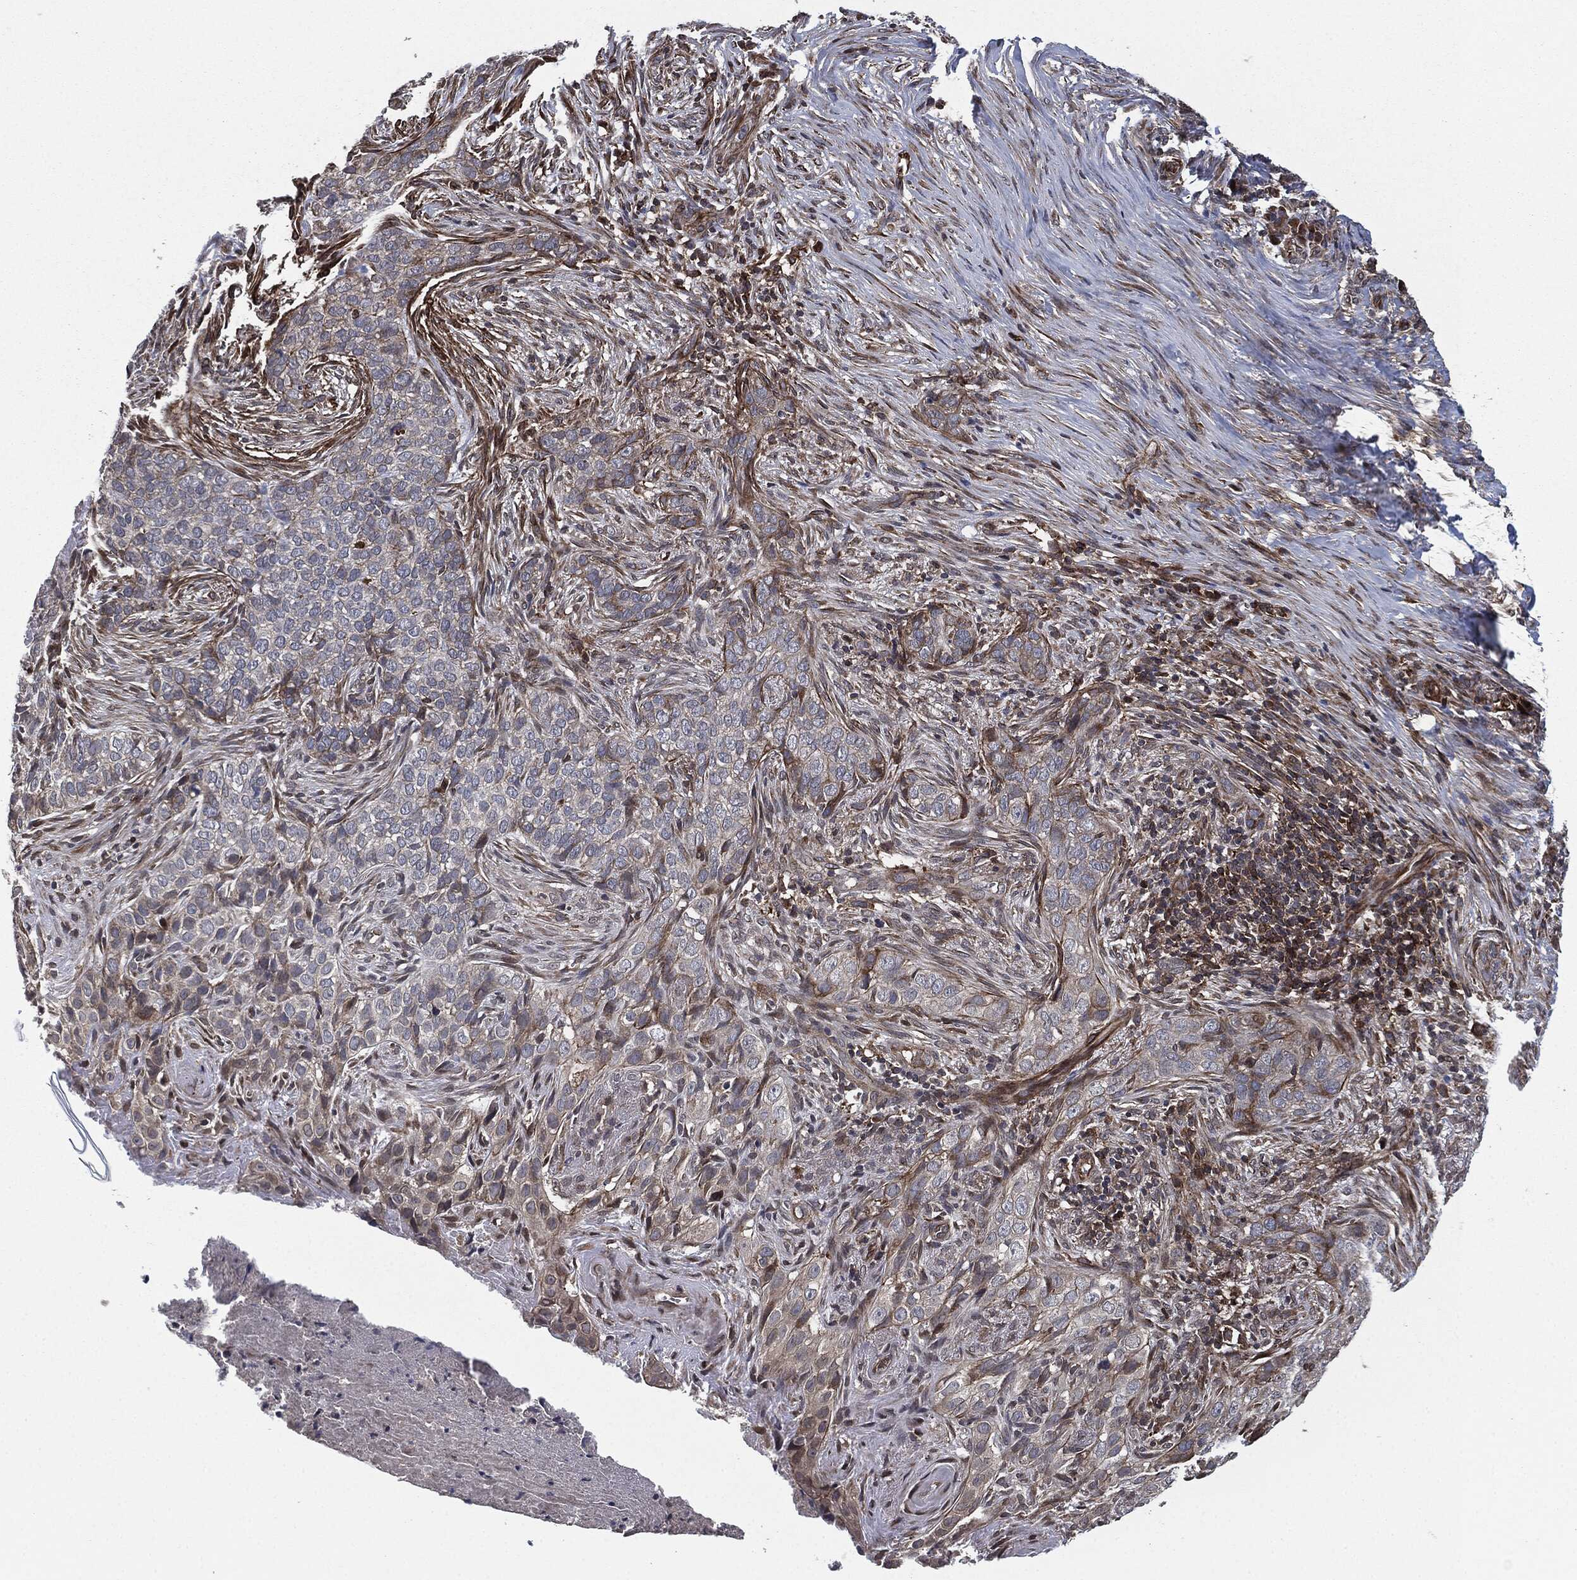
{"staining": {"intensity": "moderate", "quantity": "<25%", "location": "cytoplasmic/membranous"}, "tissue": "skin cancer", "cell_type": "Tumor cells", "image_type": "cancer", "snomed": [{"axis": "morphology", "description": "Squamous cell carcinoma, NOS"}, {"axis": "topography", "description": "Skin"}], "caption": "Skin cancer was stained to show a protein in brown. There is low levels of moderate cytoplasmic/membranous staining in approximately <25% of tumor cells.", "gene": "UBR1", "patient": {"sex": "male", "age": 88}}